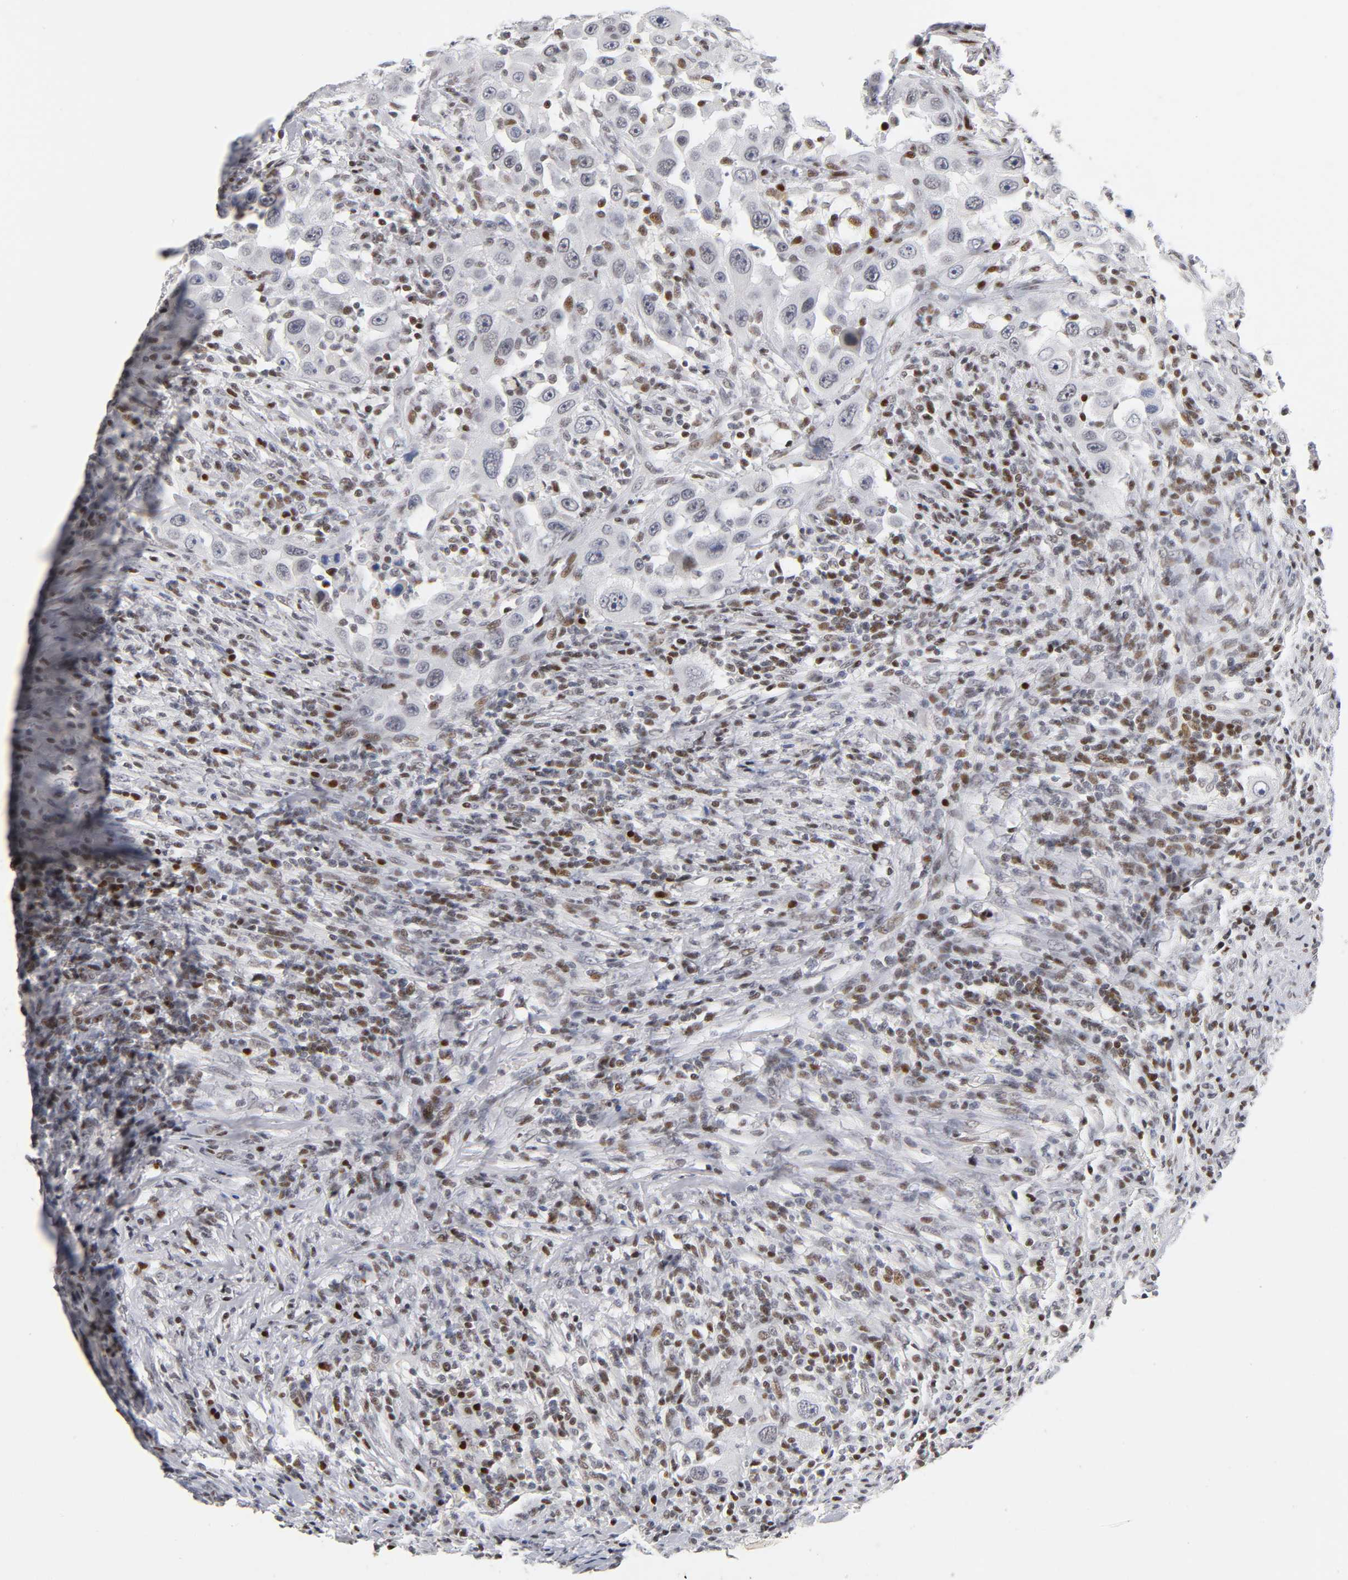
{"staining": {"intensity": "negative", "quantity": "none", "location": "none"}, "tissue": "head and neck cancer", "cell_type": "Tumor cells", "image_type": "cancer", "snomed": [{"axis": "morphology", "description": "Carcinoma, NOS"}, {"axis": "topography", "description": "Head-Neck"}], "caption": "This is an immunohistochemistry (IHC) image of head and neck cancer (carcinoma). There is no positivity in tumor cells.", "gene": "SP3", "patient": {"sex": "male", "age": 87}}